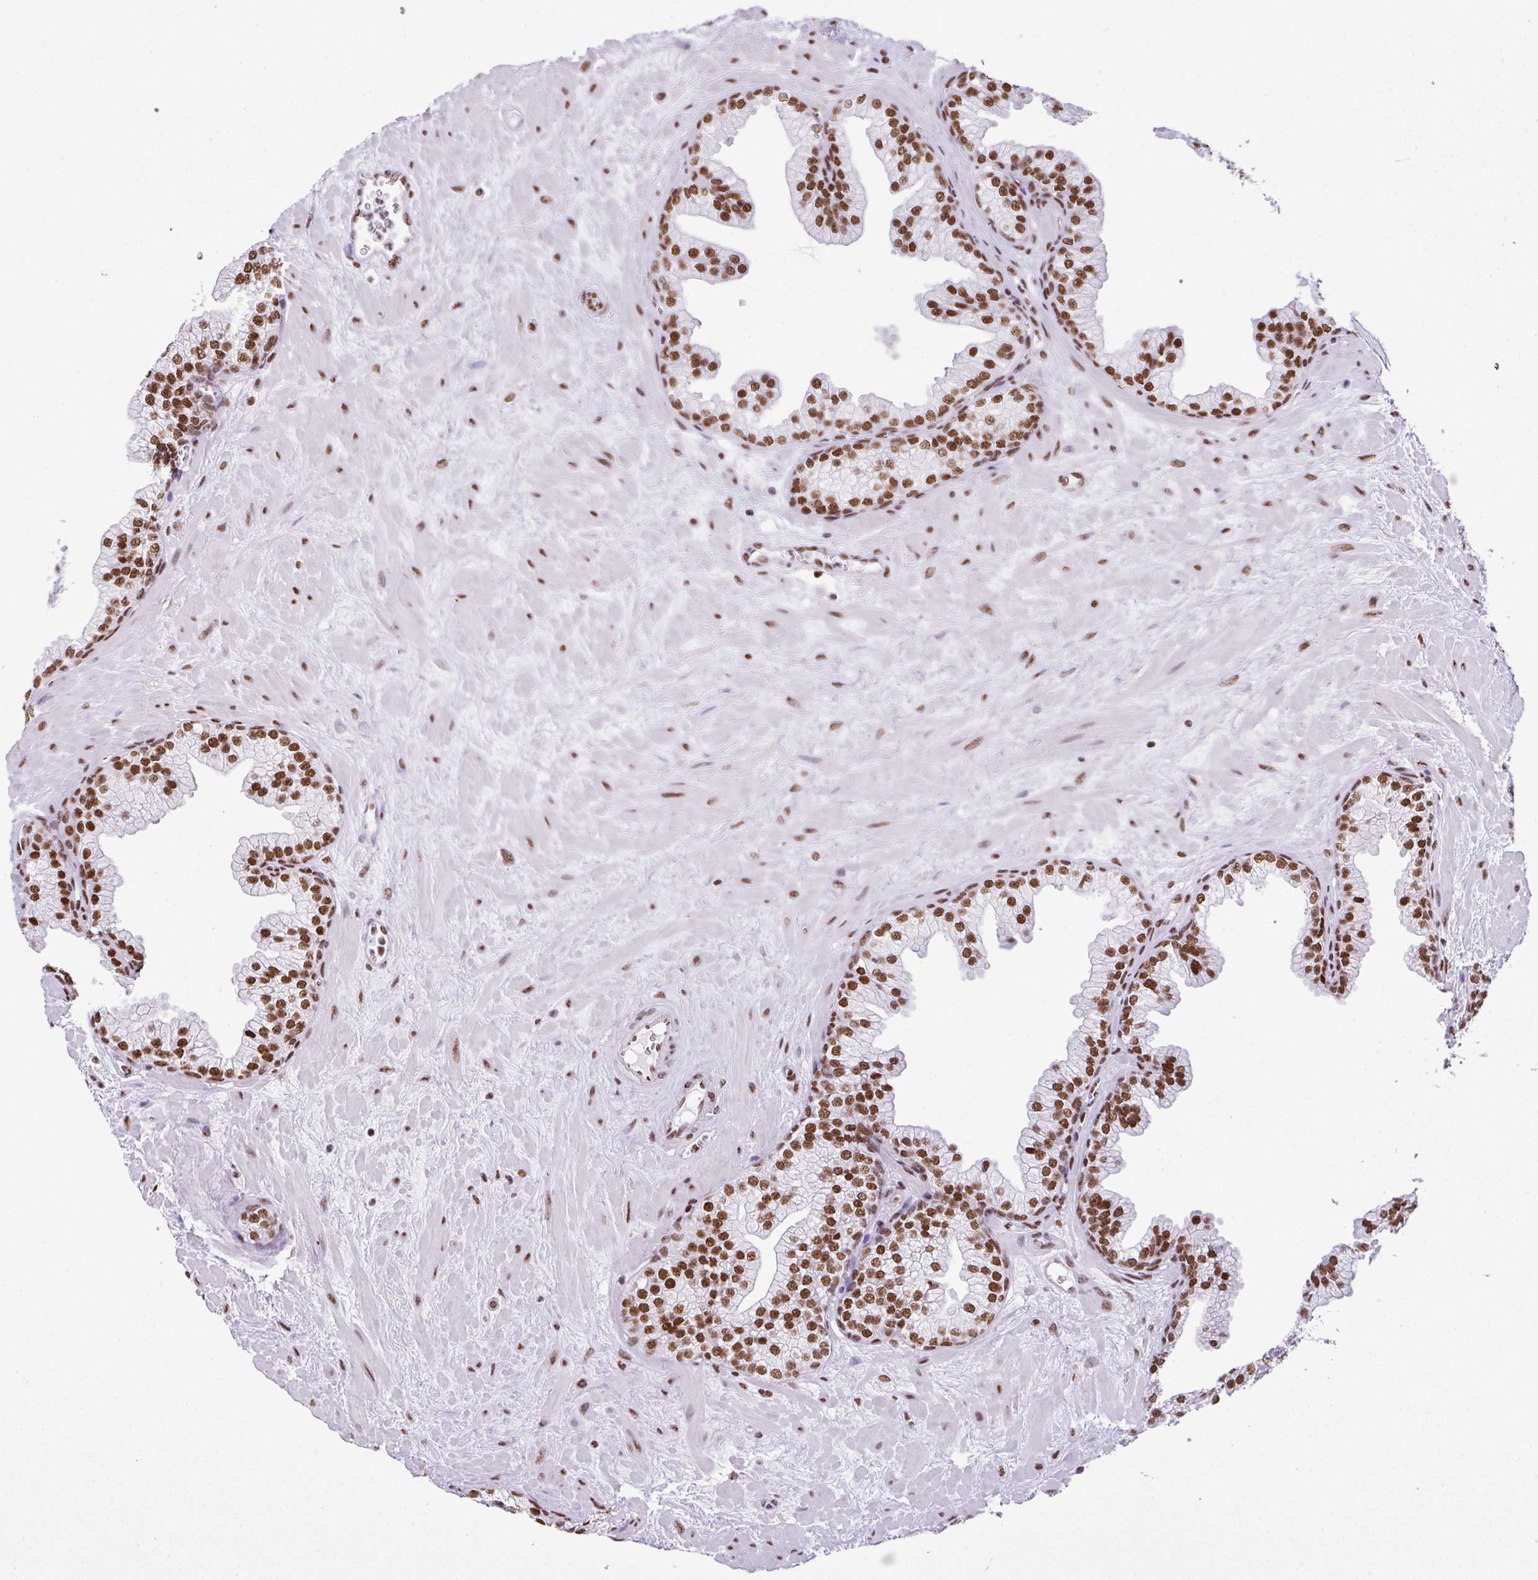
{"staining": {"intensity": "strong", "quantity": ">75%", "location": "nuclear"}, "tissue": "prostate", "cell_type": "Glandular cells", "image_type": "normal", "snomed": [{"axis": "morphology", "description": "Normal tissue, NOS"}, {"axis": "topography", "description": "Prostate"}, {"axis": "topography", "description": "Peripheral nerve tissue"}], "caption": "An image of prostate stained for a protein exhibits strong nuclear brown staining in glandular cells.", "gene": "RARG", "patient": {"sex": "male", "age": 61}}